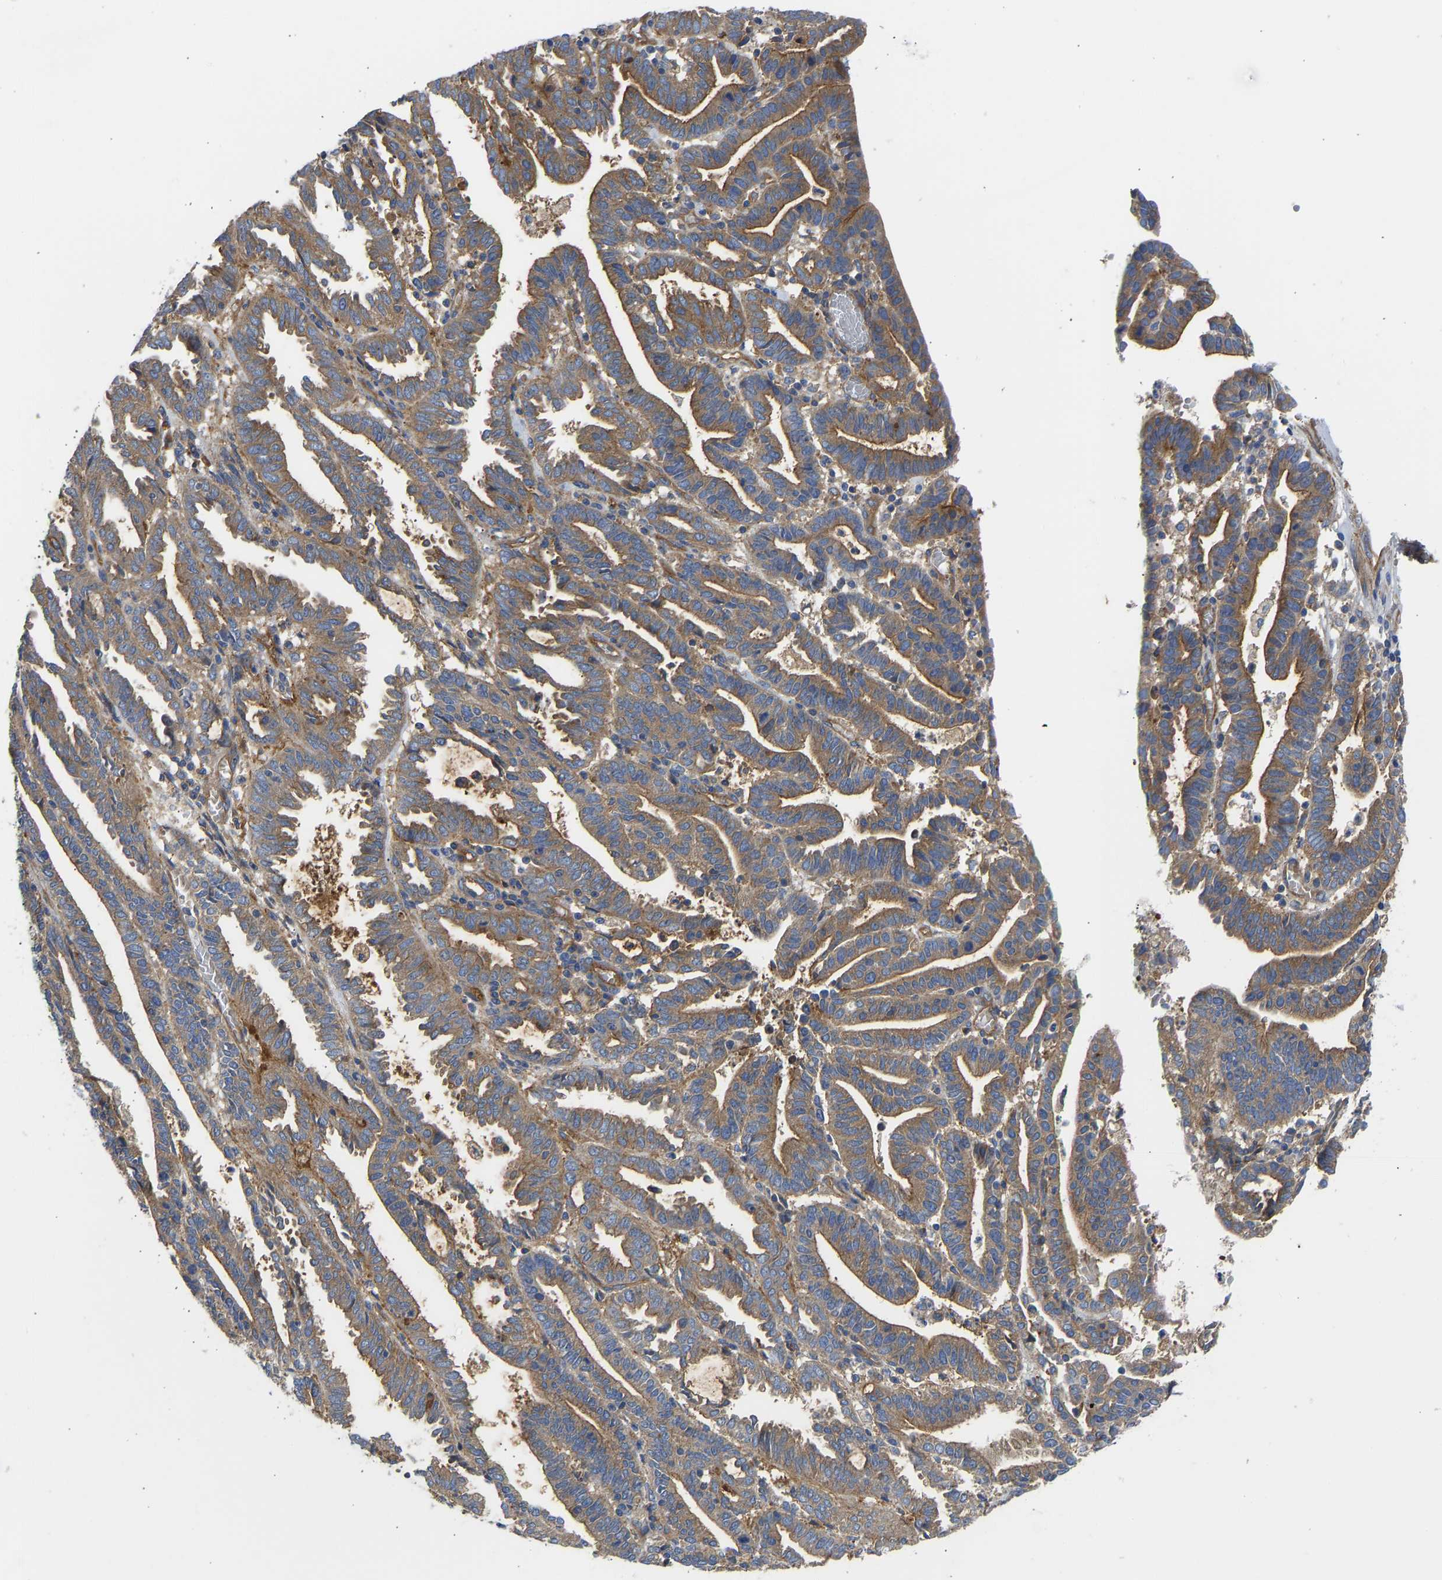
{"staining": {"intensity": "moderate", "quantity": ">75%", "location": "cytoplasmic/membranous"}, "tissue": "endometrial cancer", "cell_type": "Tumor cells", "image_type": "cancer", "snomed": [{"axis": "morphology", "description": "Adenocarcinoma, NOS"}, {"axis": "topography", "description": "Uterus"}], "caption": "Moderate cytoplasmic/membranous expression for a protein is identified in about >75% of tumor cells of adenocarcinoma (endometrial) using immunohistochemistry (IHC).", "gene": "MYO1C", "patient": {"sex": "female", "age": 83}}